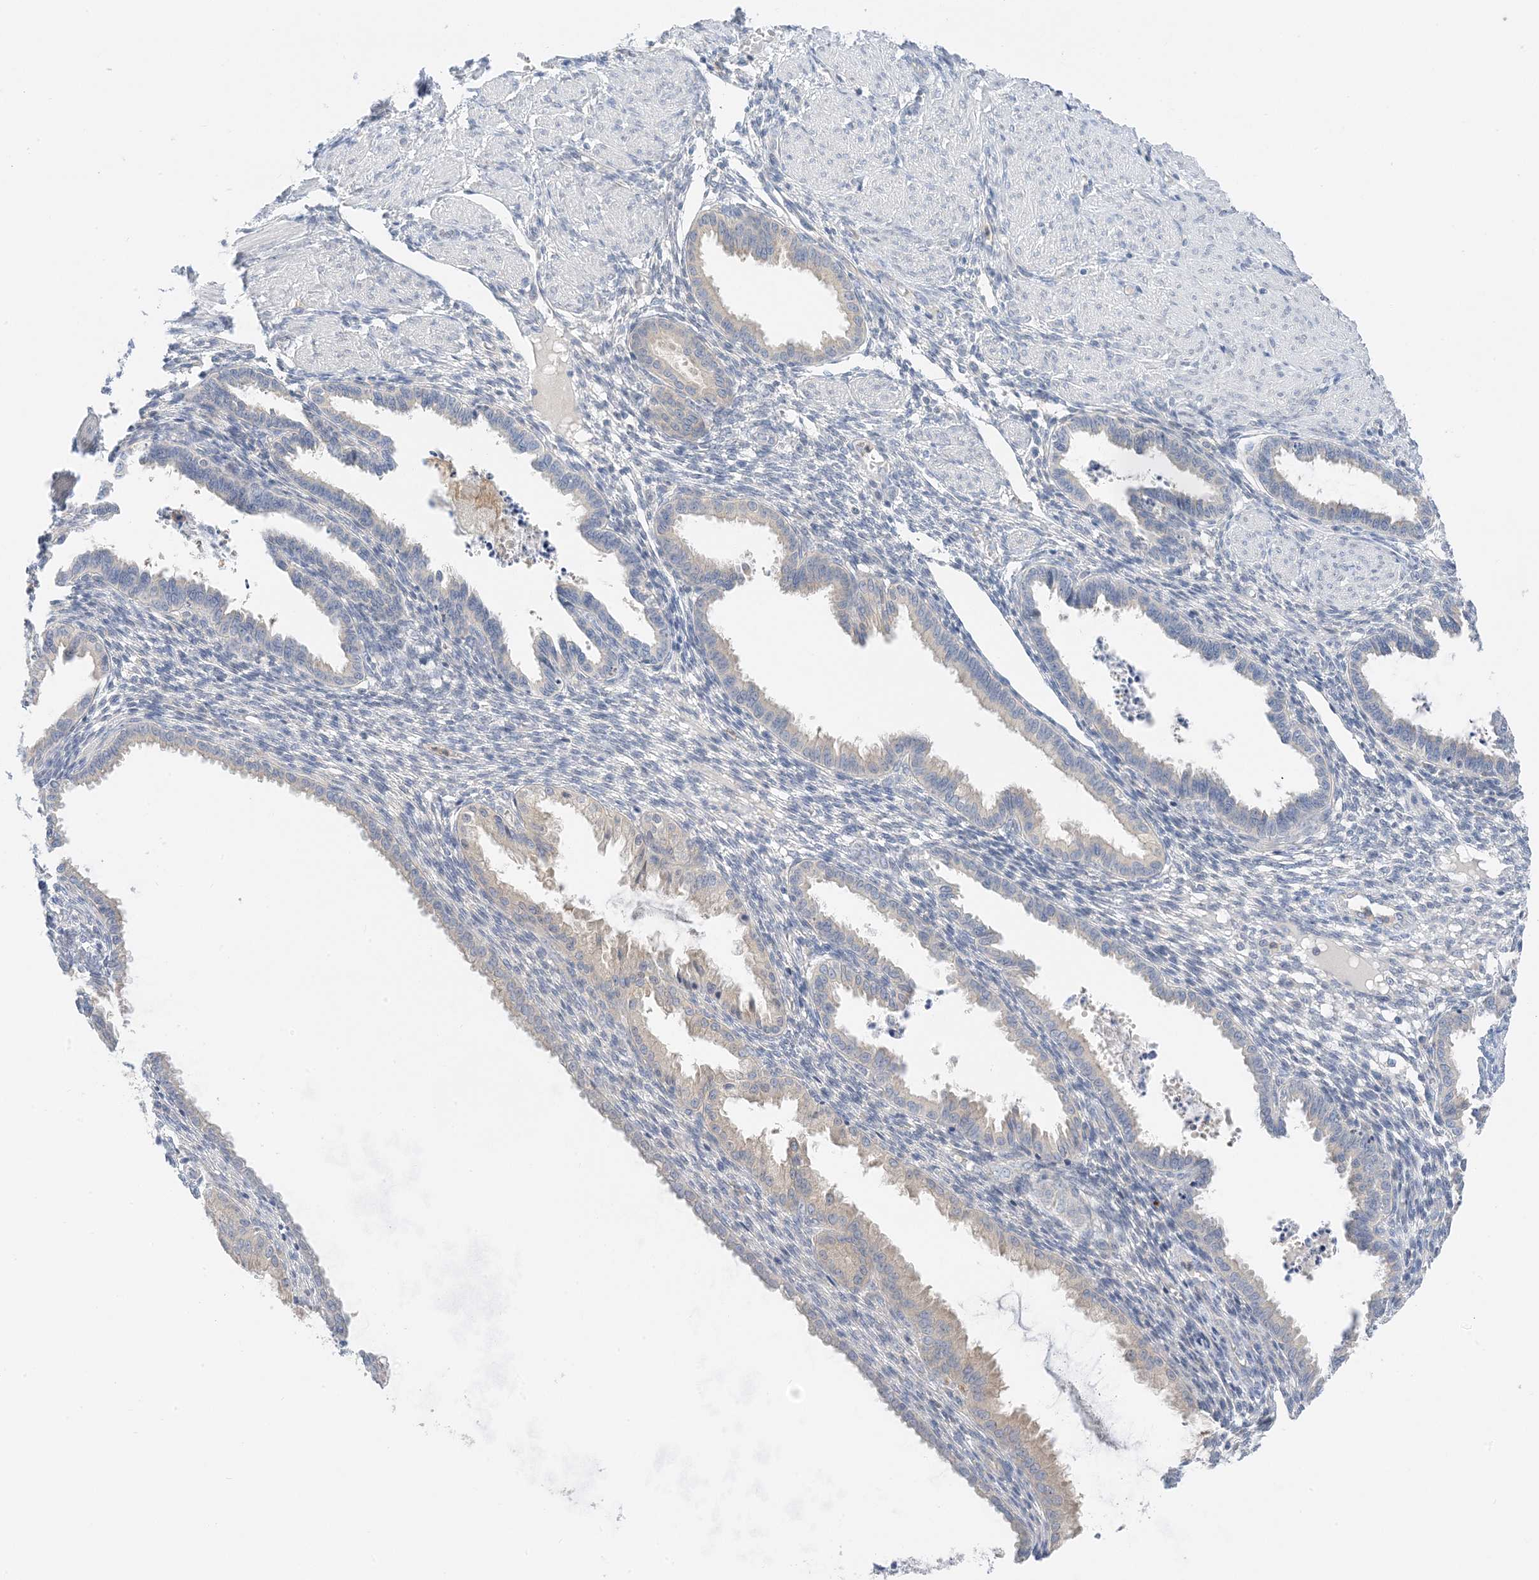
{"staining": {"intensity": "negative", "quantity": "none", "location": "none"}, "tissue": "endometrium", "cell_type": "Cells in endometrial stroma", "image_type": "normal", "snomed": [{"axis": "morphology", "description": "Normal tissue, NOS"}, {"axis": "topography", "description": "Endometrium"}], "caption": "DAB (3,3'-diaminobenzidine) immunohistochemical staining of unremarkable endometrium displays no significant expression in cells in endometrial stroma. (Brightfield microscopy of DAB IHC at high magnification).", "gene": "KIFBP", "patient": {"sex": "female", "age": 33}}